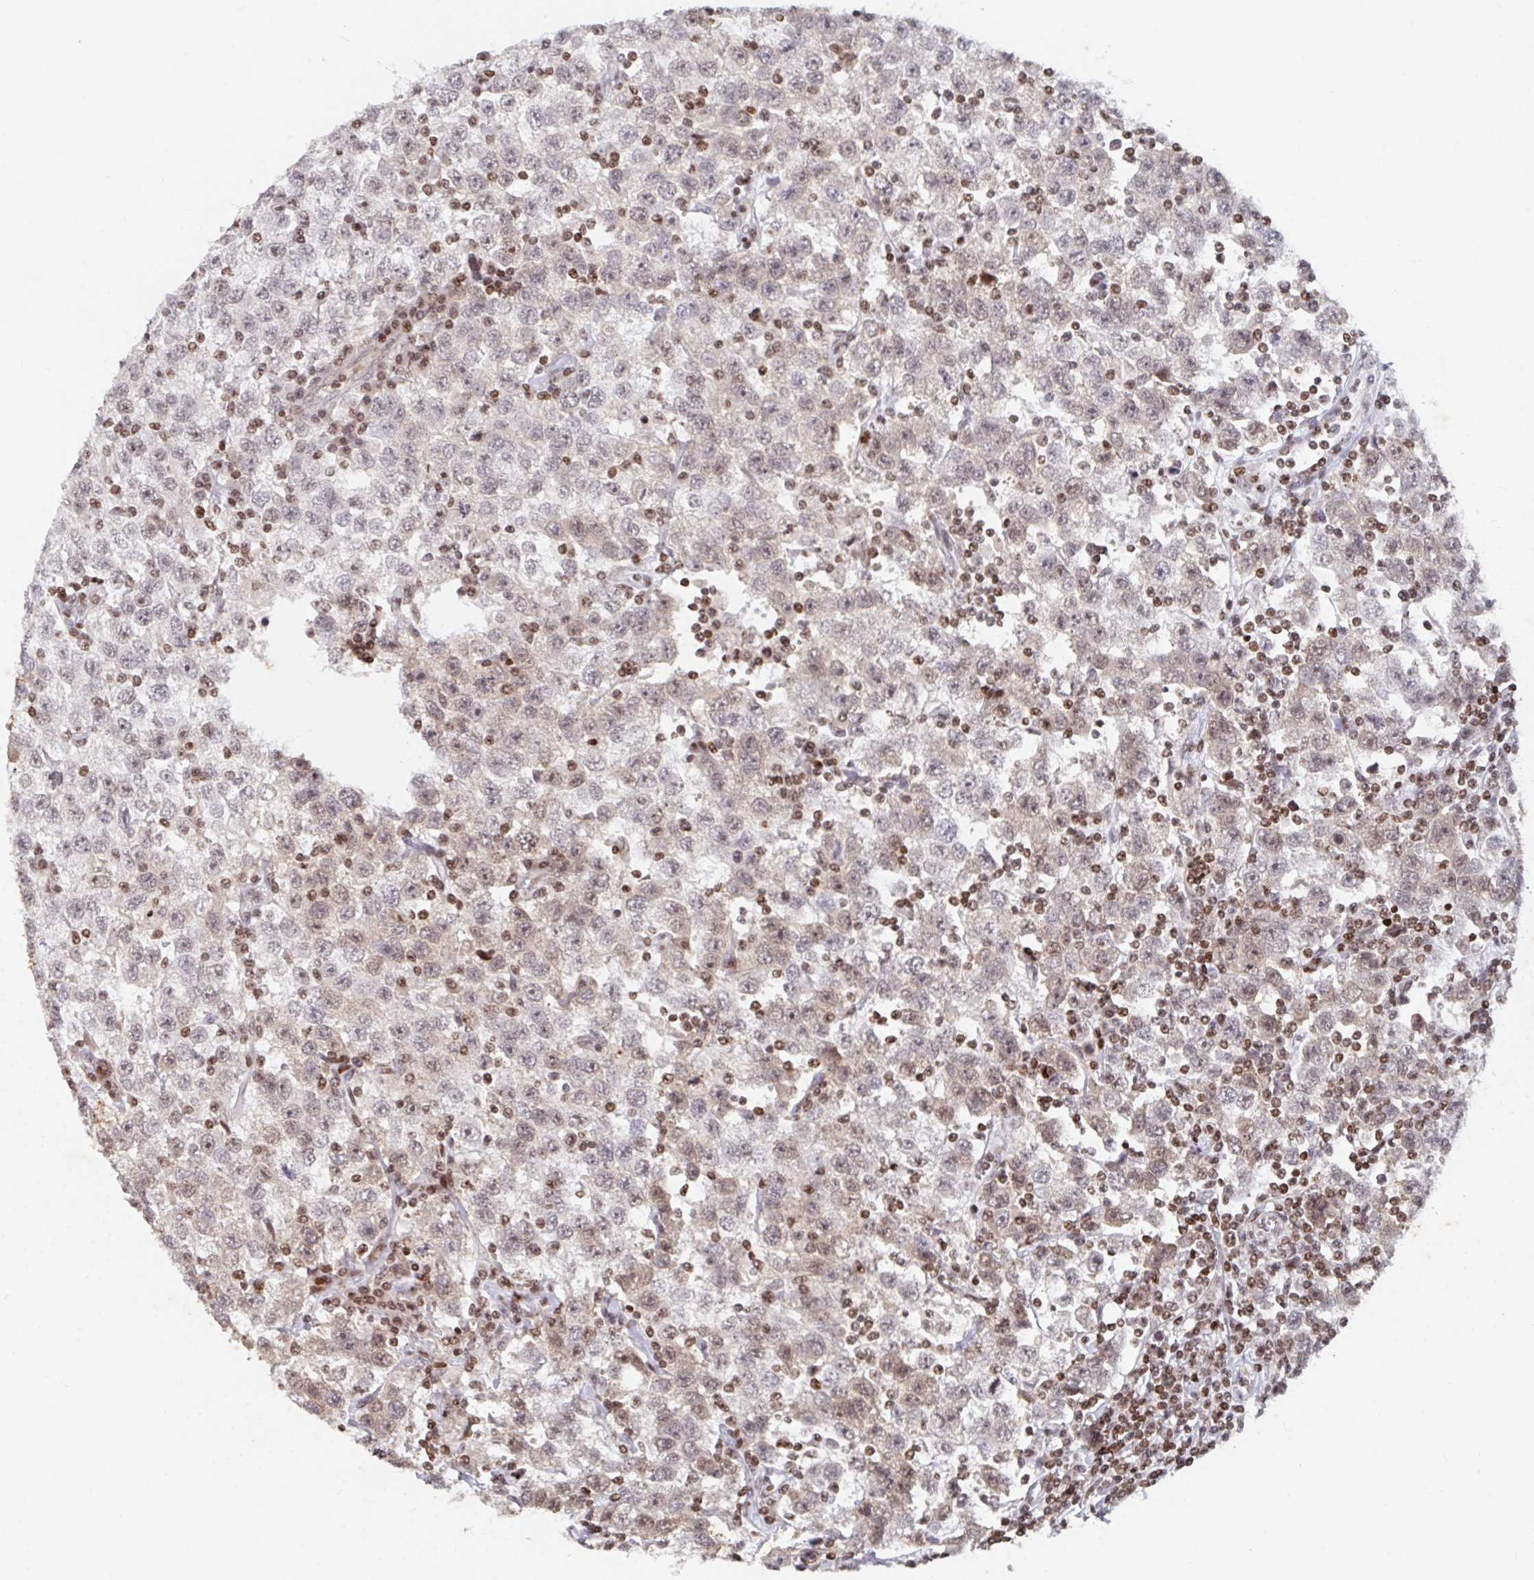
{"staining": {"intensity": "weak", "quantity": "25%-75%", "location": "nuclear"}, "tissue": "testis cancer", "cell_type": "Tumor cells", "image_type": "cancer", "snomed": [{"axis": "morphology", "description": "Seminoma, NOS"}, {"axis": "topography", "description": "Testis"}], "caption": "Immunohistochemistry (DAB (3,3'-diaminobenzidine)) staining of human testis cancer demonstrates weak nuclear protein expression in about 25%-75% of tumor cells.", "gene": "C19orf53", "patient": {"sex": "male", "age": 41}}